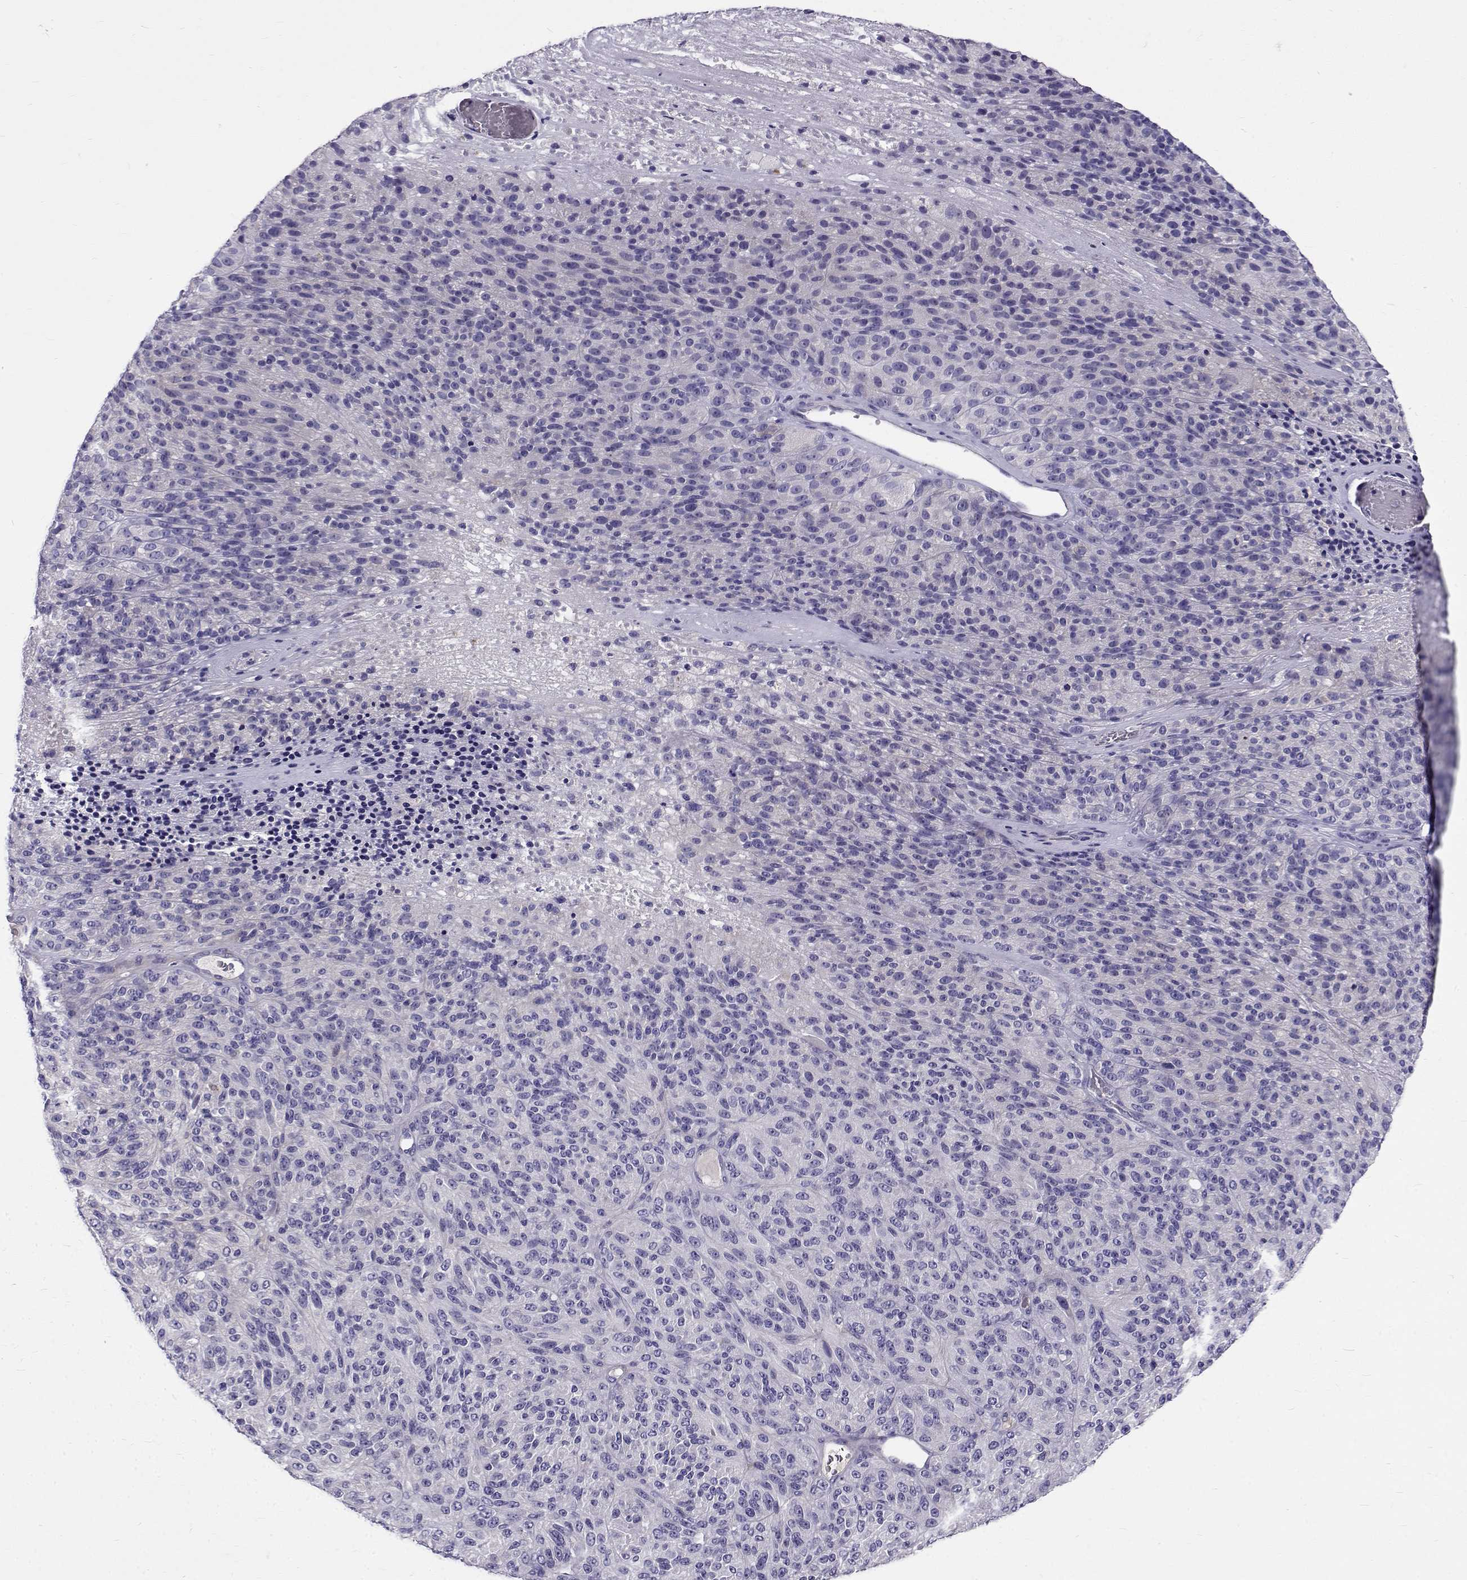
{"staining": {"intensity": "negative", "quantity": "none", "location": "none"}, "tissue": "melanoma", "cell_type": "Tumor cells", "image_type": "cancer", "snomed": [{"axis": "morphology", "description": "Malignant melanoma, Metastatic site"}, {"axis": "topography", "description": "Brain"}], "caption": "Malignant melanoma (metastatic site) stained for a protein using immunohistochemistry shows no expression tumor cells.", "gene": "IGSF1", "patient": {"sex": "female", "age": 56}}